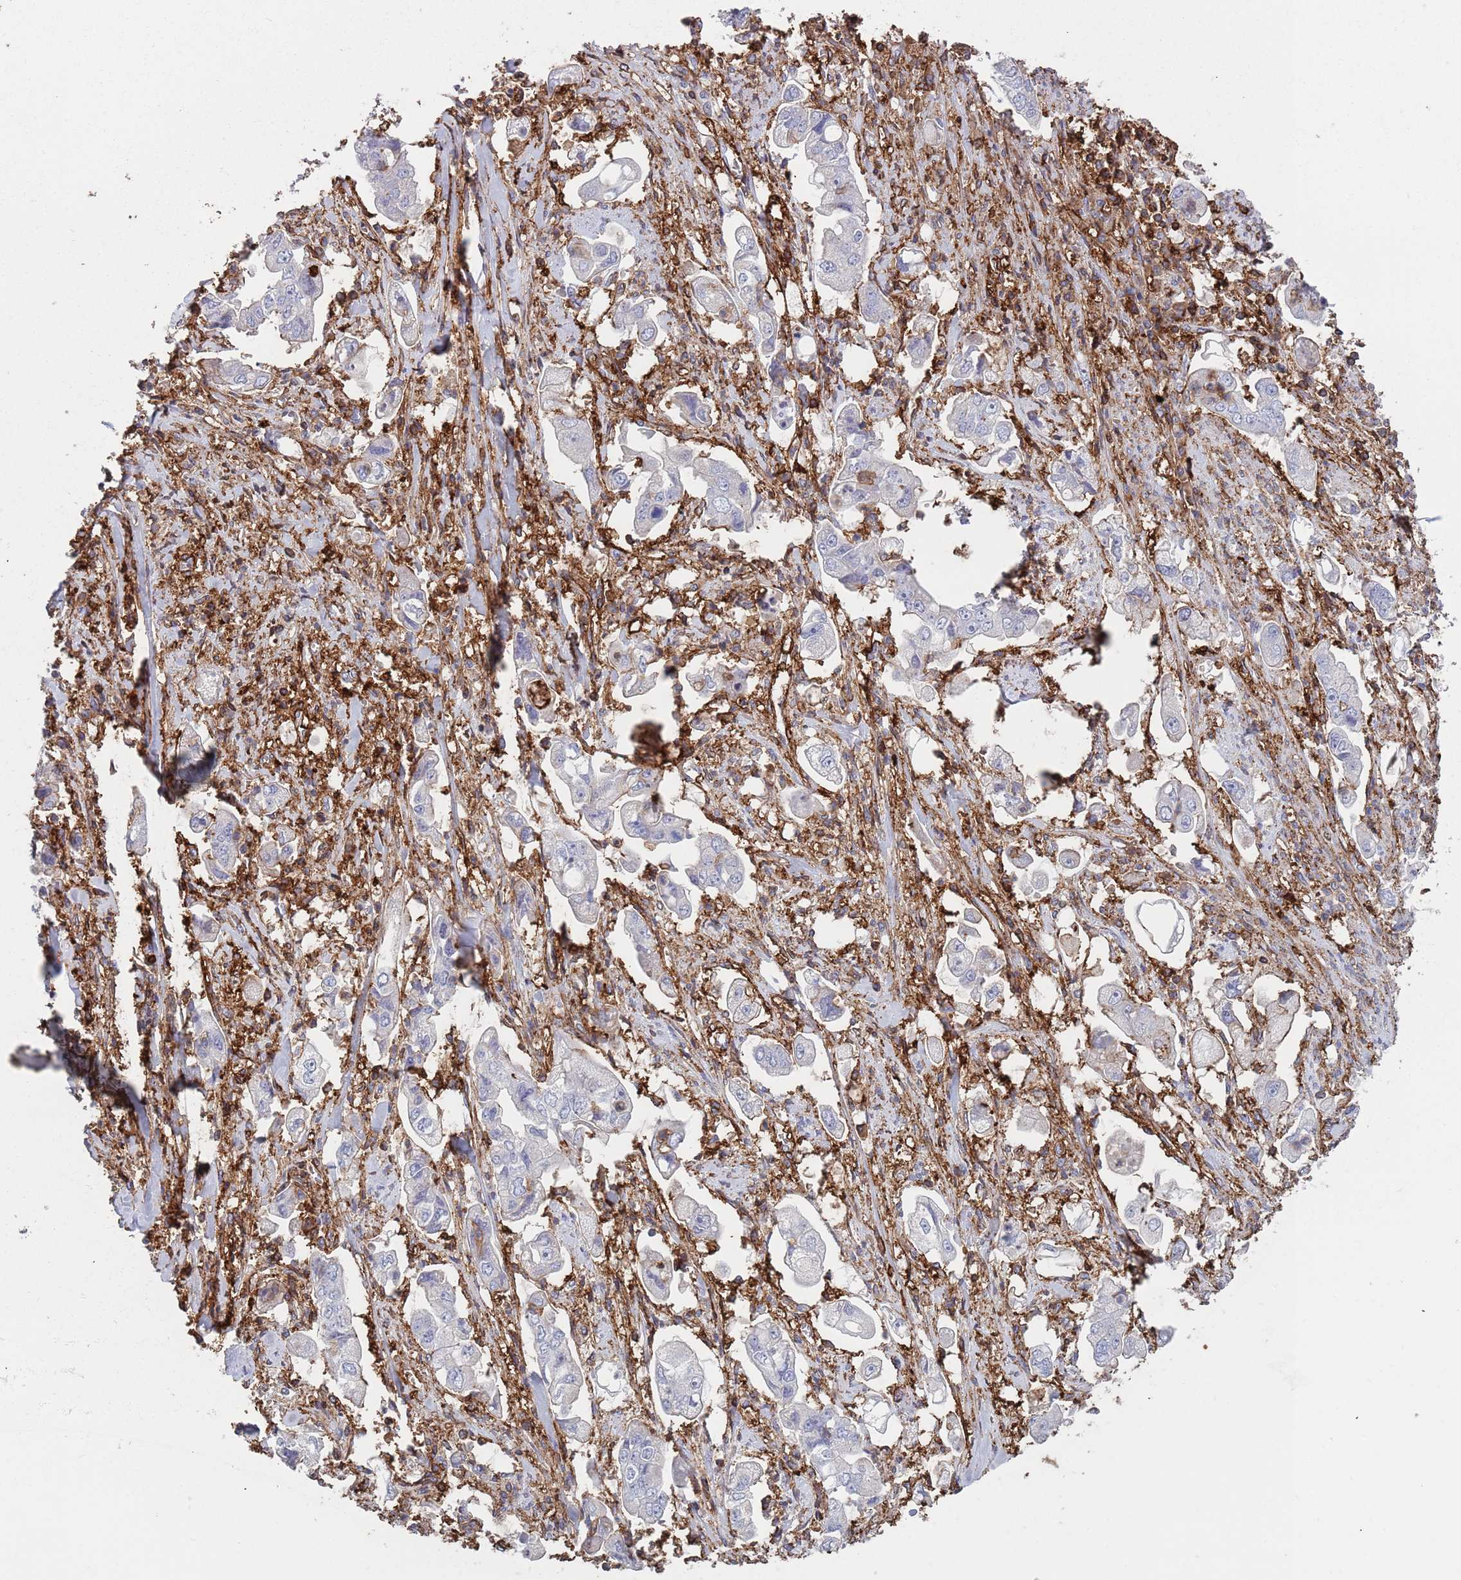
{"staining": {"intensity": "negative", "quantity": "none", "location": "none"}, "tissue": "stomach cancer", "cell_type": "Tumor cells", "image_type": "cancer", "snomed": [{"axis": "morphology", "description": "Adenocarcinoma, NOS"}, {"axis": "topography", "description": "Stomach"}], "caption": "There is no significant positivity in tumor cells of stomach adenocarcinoma.", "gene": "RNF144A", "patient": {"sex": "male", "age": 62}}